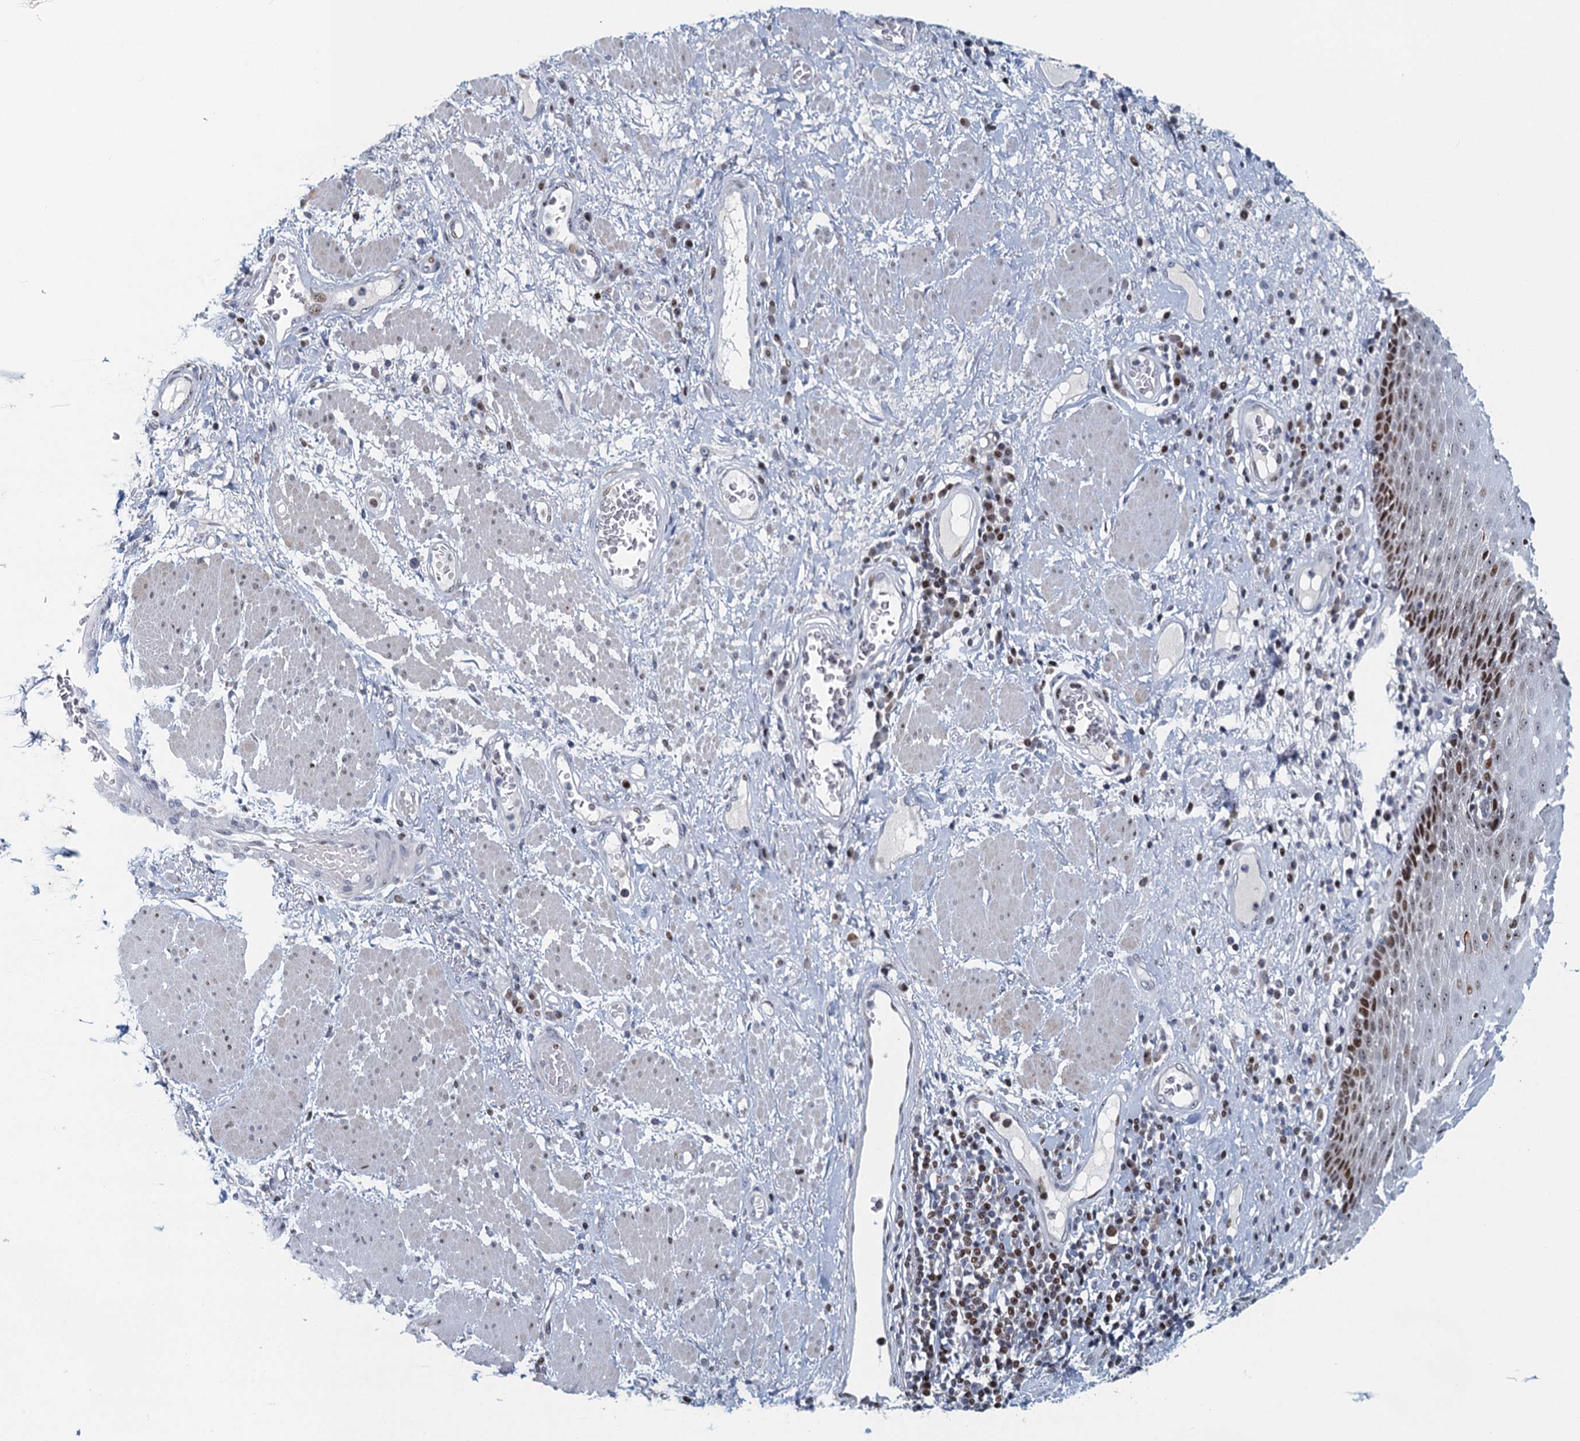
{"staining": {"intensity": "strong", "quantity": "25%-75%", "location": "nuclear"}, "tissue": "esophagus", "cell_type": "Squamous epithelial cells", "image_type": "normal", "snomed": [{"axis": "morphology", "description": "Normal tissue, NOS"}, {"axis": "morphology", "description": "Adenocarcinoma, NOS"}, {"axis": "topography", "description": "Esophagus"}], "caption": "This photomicrograph demonstrates immunohistochemistry staining of normal esophagus, with high strong nuclear expression in approximately 25%-75% of squamous epithelial cells.", "gene": "ANKRD13D", "patient": {"sex": "male", "age": 62}}